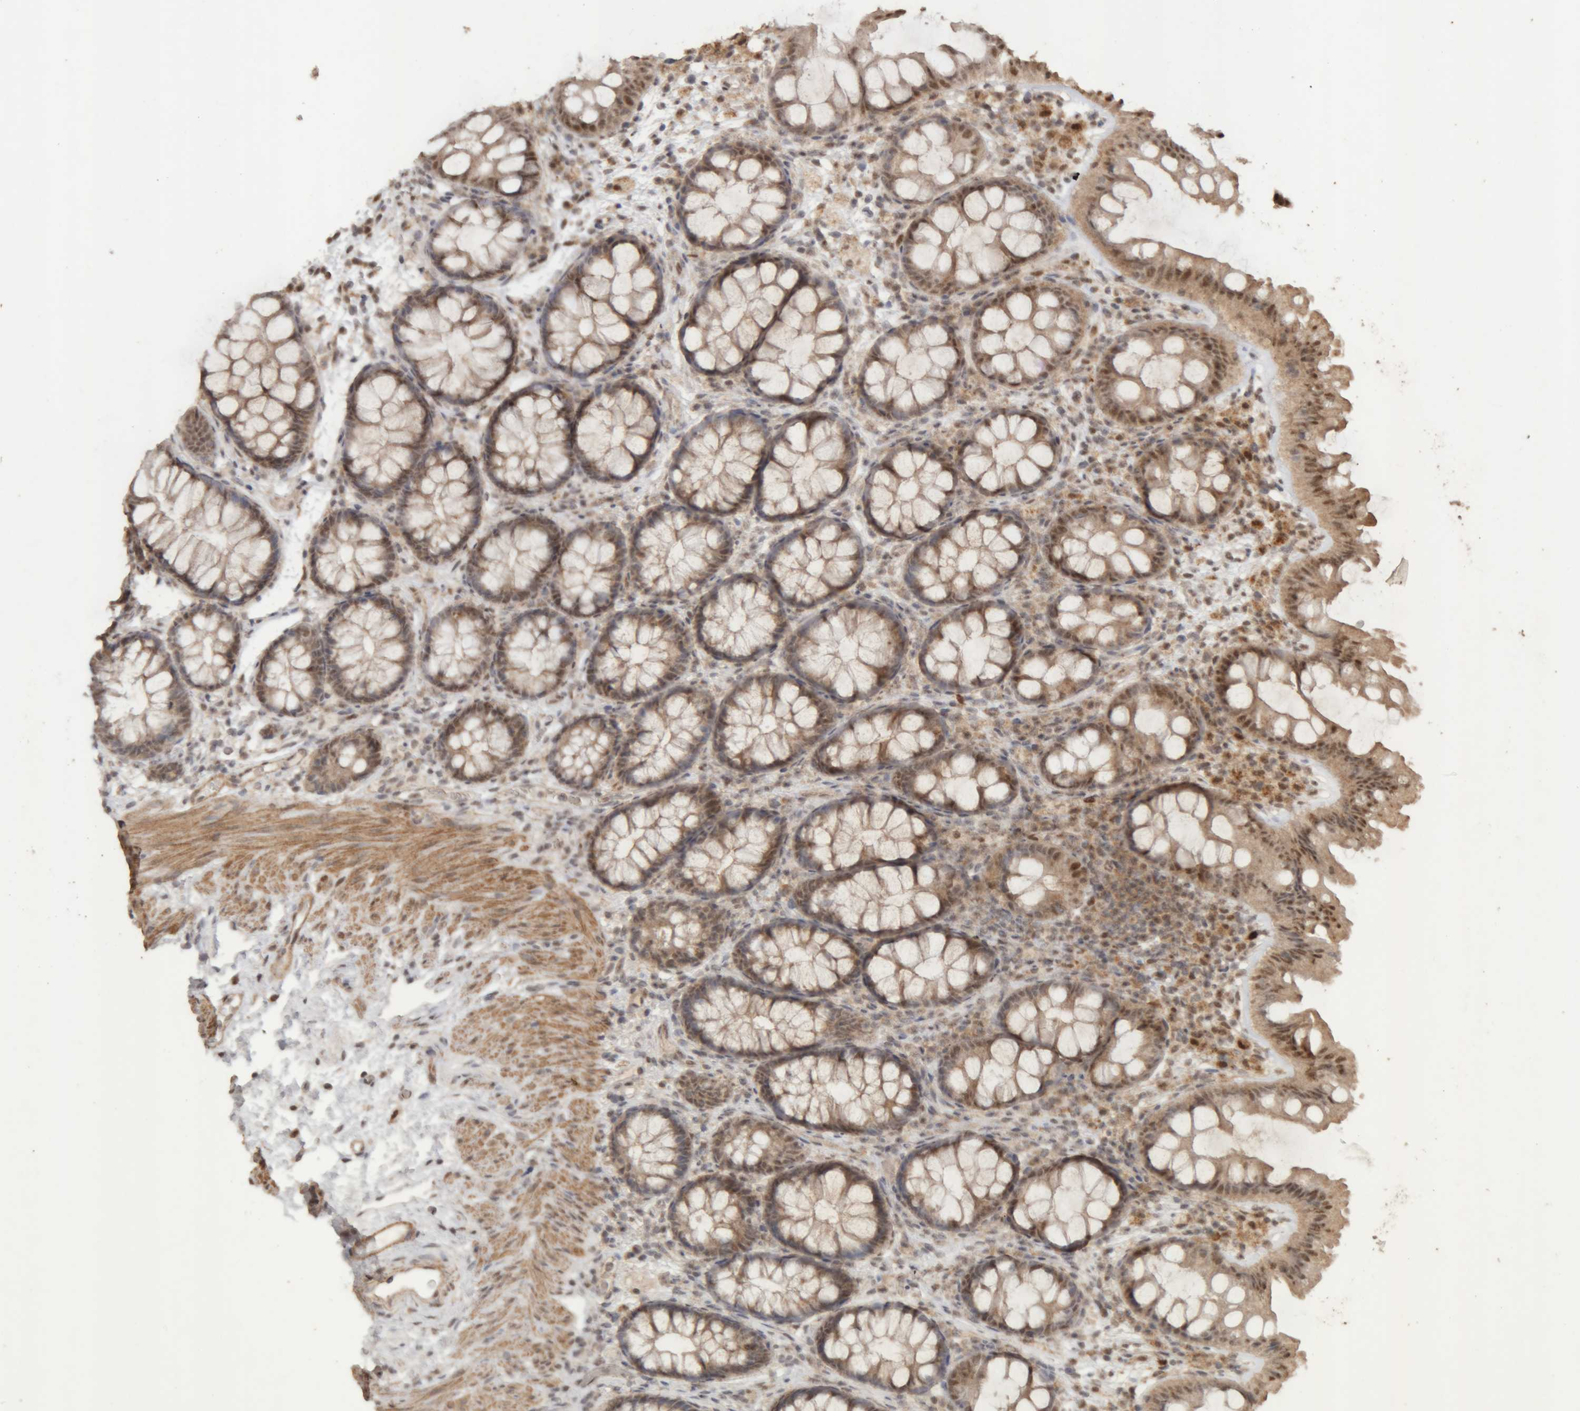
{"staining": {"intensity": "weak", "quantity": ">75%", "location": "cytoplasmic/membranous,nuclear"}, "tissue": "colon", "cell_type": "Endothelial cells", "image_type": "normal", "snomed": [{"axis": "morphology", "description": "Normal tissue, NOS"}, {"axis": "topography", "description": "Colon"}], "caption": "Immunohistochemical staining of normal colon demonstrates >75% levels of weak cytoplasmic/membranous,nuclear protein positivity in approximately >75% of endothelial cells. (Stains: DAB (3,3'-diaminobenzidine) in brown, nuclei in blue, Microscopy: brightfield microscopy at high magnification).", "gene": "KEAP1", "patient": {"sex": "female", "age": 62}}